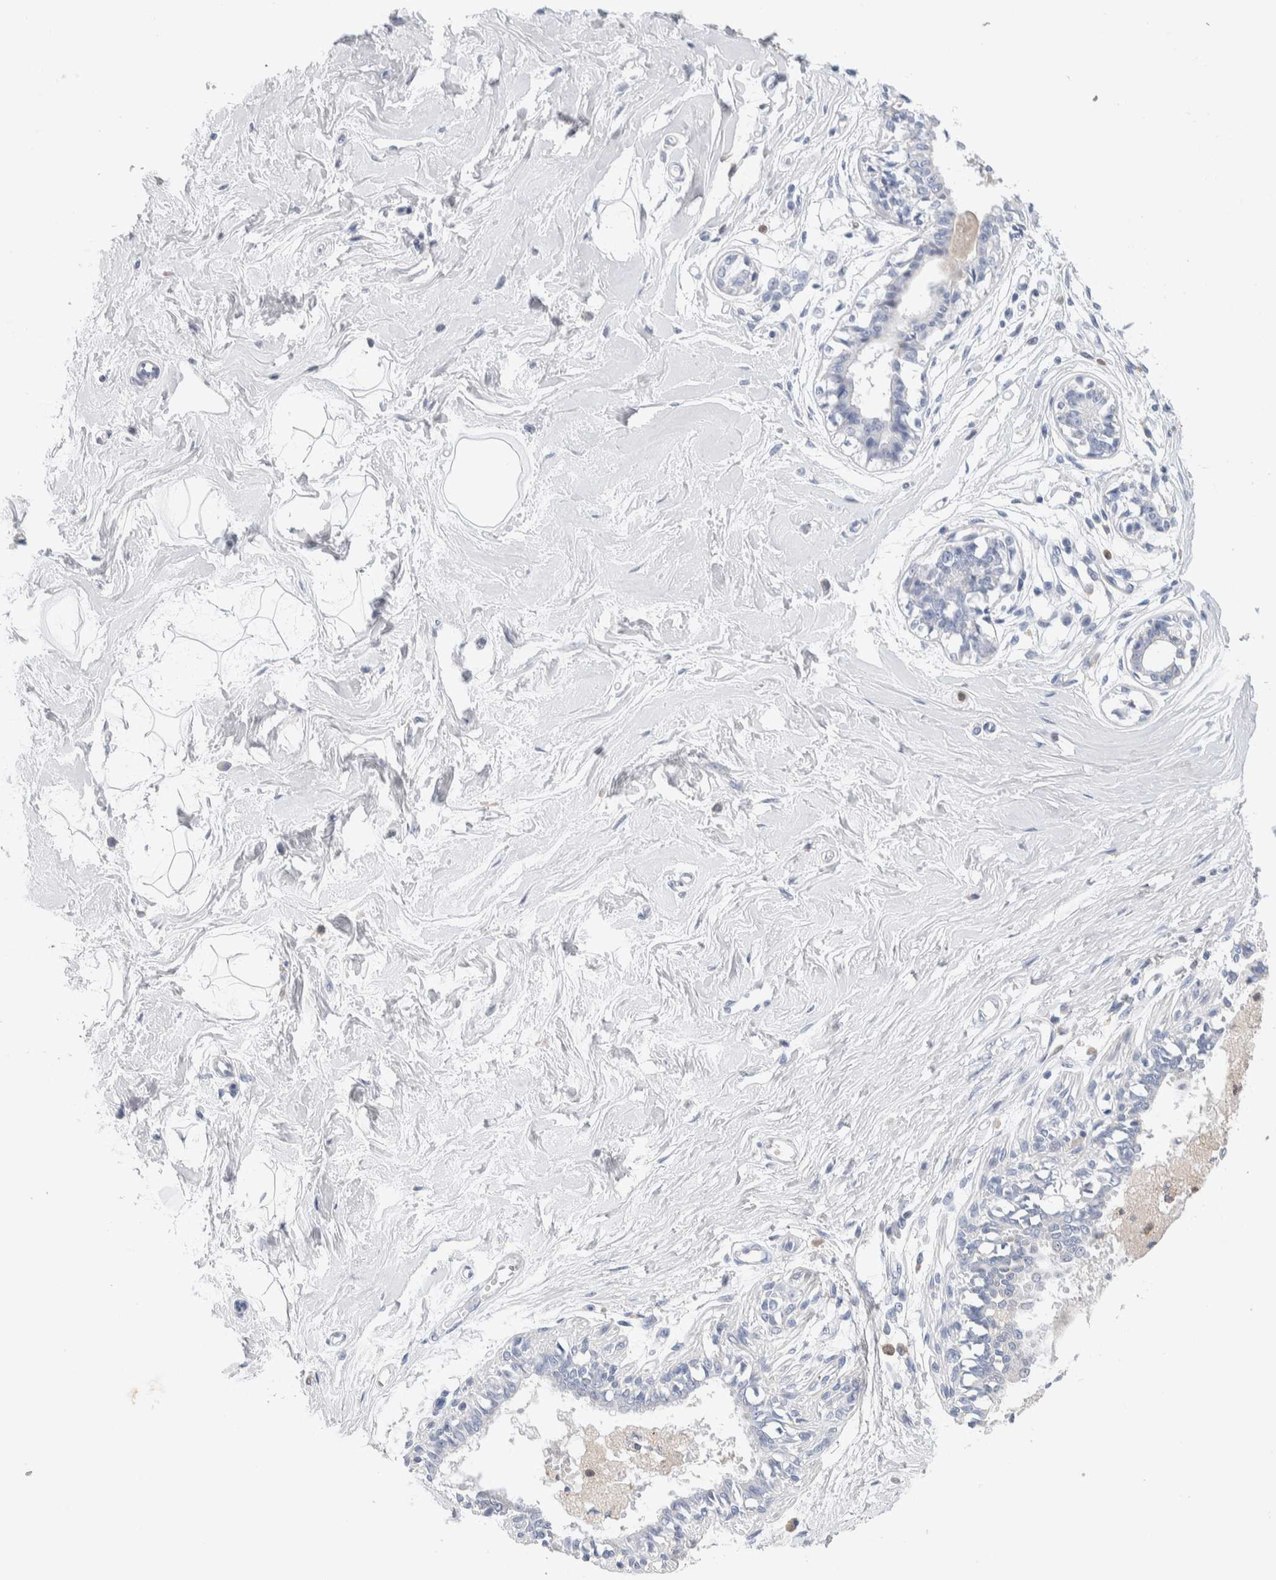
{"staining": {"intensity": "negative", "quantity": "none", "location": "none"}, "tissue": "breast", "cell_type": "Adipocytes", "image_type": "normal", "snomed": [{"axis": "morphology", "description": "Normal tissue, NOS"}, {"axis": "topography", "description": "Breast"}], "caption": "Protein analysis of normal breast demonstrates no significant staining in adipocytes.", "gene": "NCF2", "patient": {"sex": "female", "age": 45}}